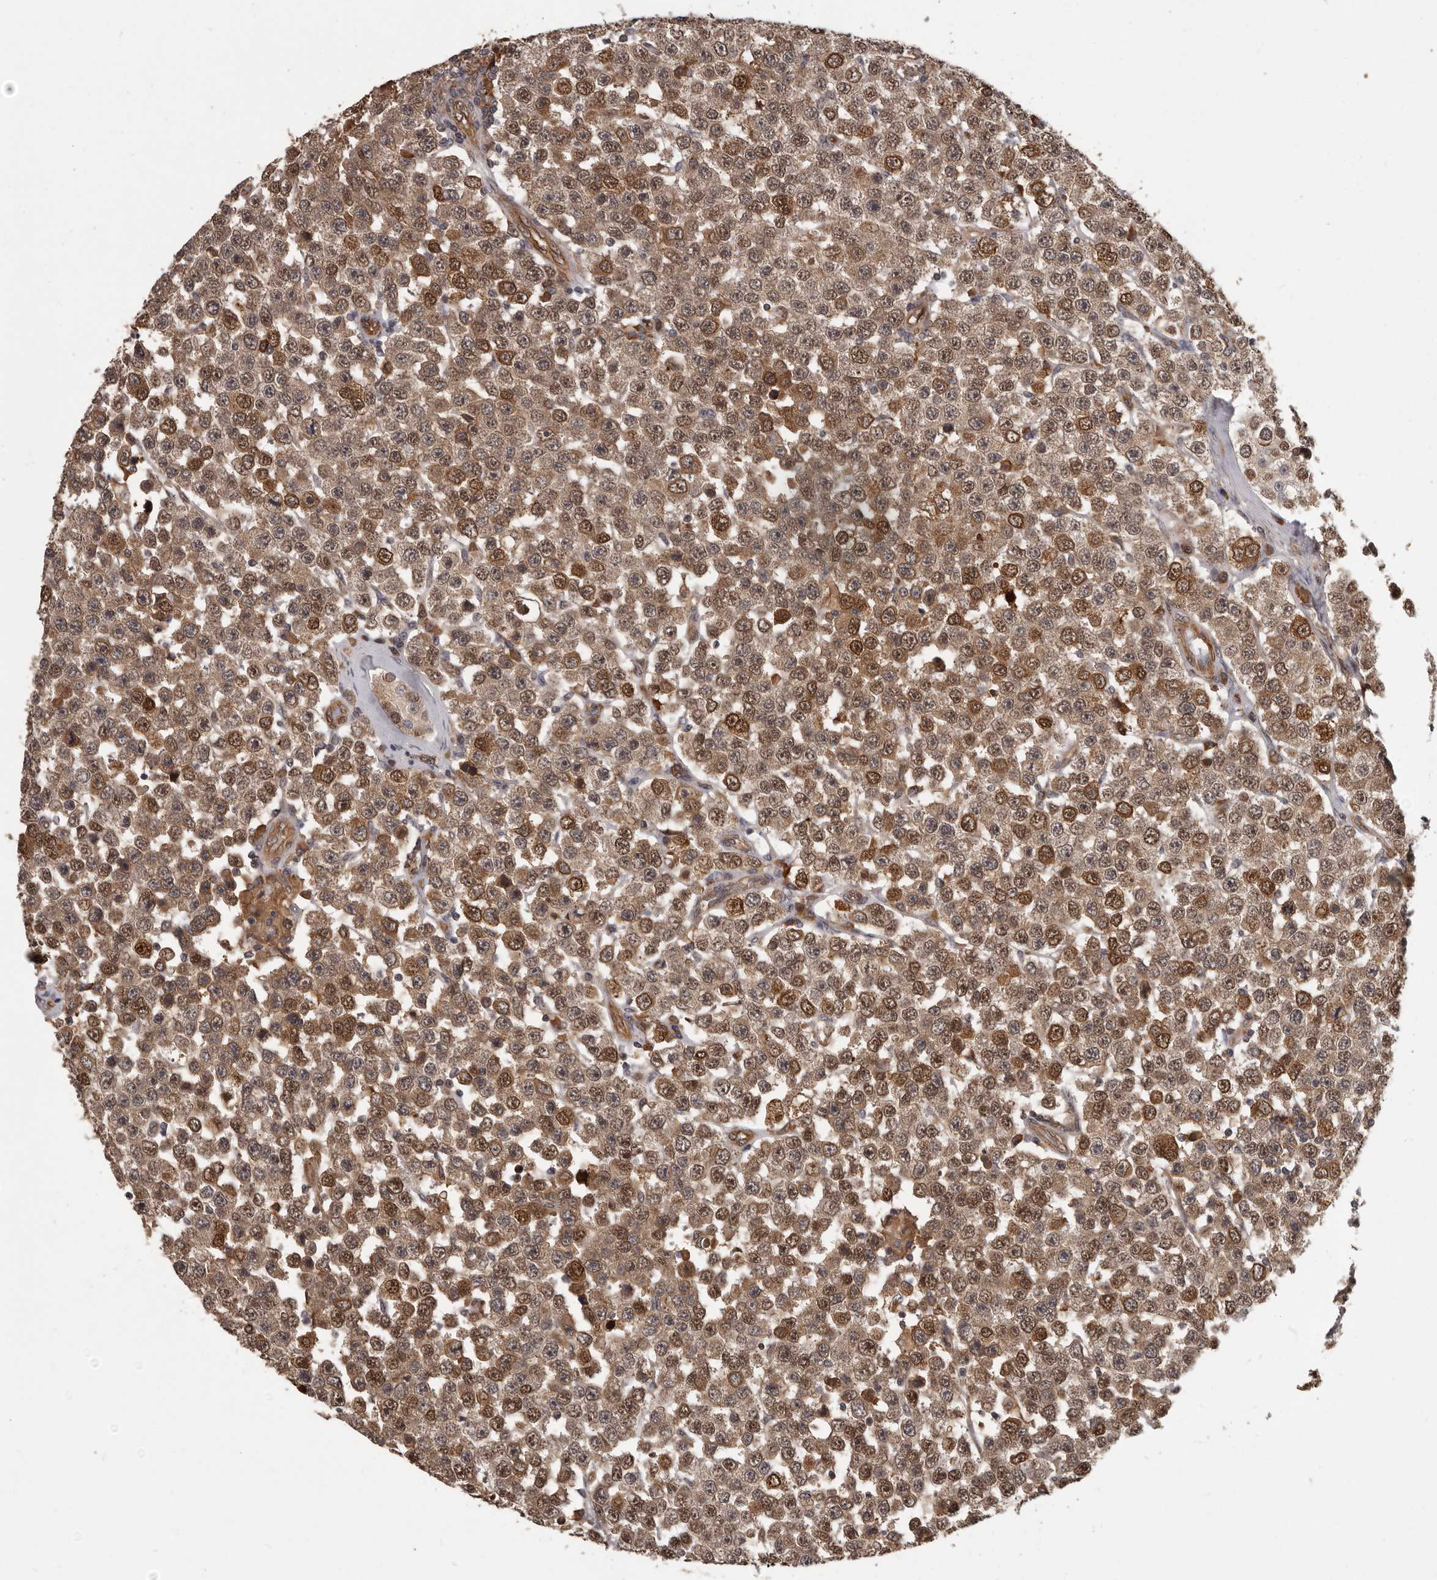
{"staining": {"intensity": "moderate", "quantity": ">75%", "location": "cytoplasmic/membranous,nuclear"}, "tissue": "testis cancer", "cell_type": "Tumor cells", "image_type": "cancer", "snomed": [{"axis": "morphology", "description": "Seminoma, NOS"}, {"axis": "topography", "description": "Testis"}], "caption": "Human seminoma (testis) stained with a protein marker reveals moderate staining in tumor cells.", "gene": "SLITRK6", "patient": {"sex": "male", "age": 28}}